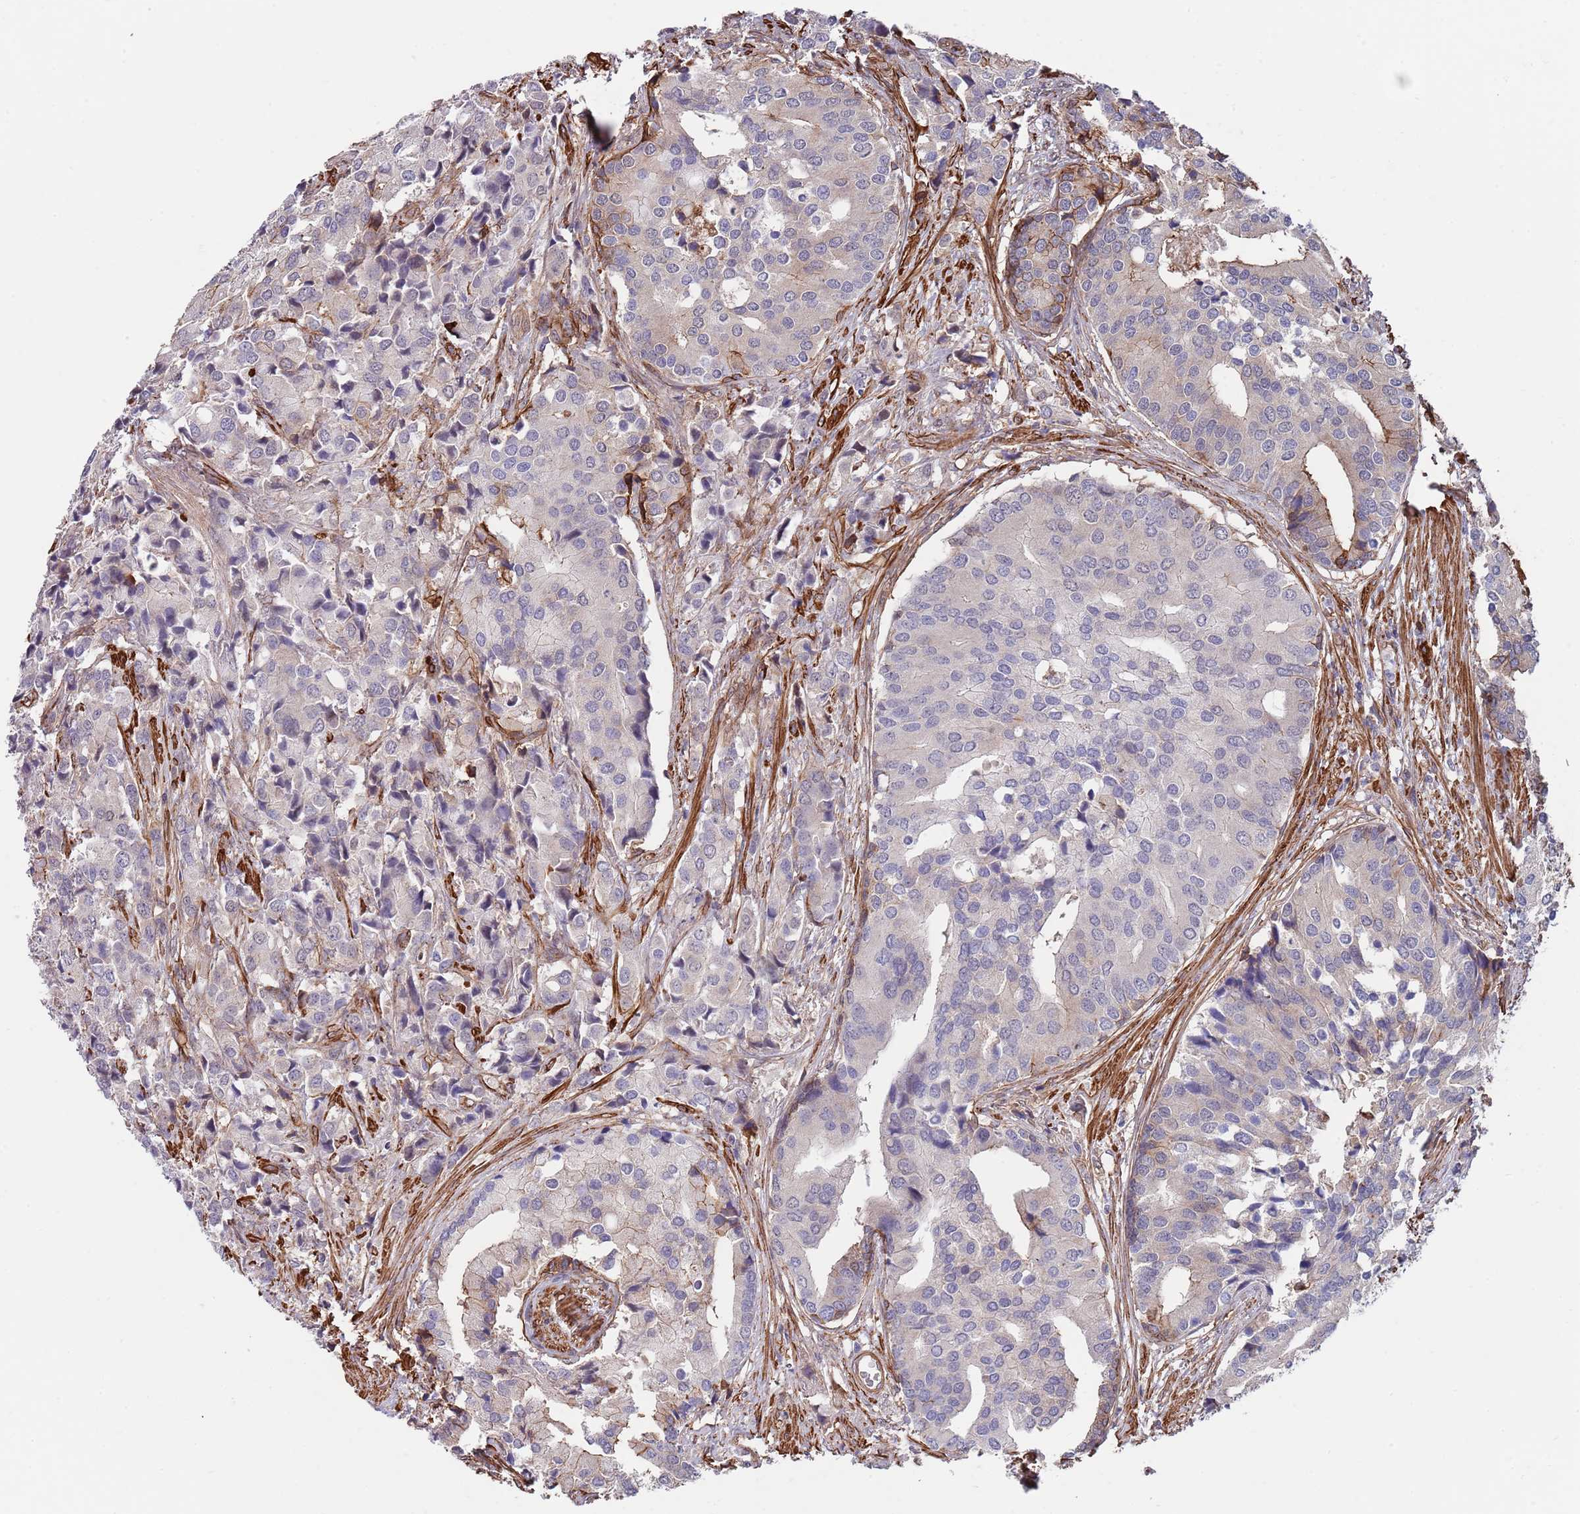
{"staining": {"intensity": "negative", "quantity": "none", "location": "none"}, "tissue": "prostate cancer", "cell_type": "Tumor cells", "image_type": "cancer", "snomed": [{"axis": "morphology", "description": "Adenocarcinoma, High grade"}, {"axis": "topography", "description": "Prostate"}], "caption": "This photomicrograph is of adenocarcinoma (high-grade) (prostate) stained with immunohistochemistry to label a protein in brown with the nuclei are counter-stained blue. There is no positivity in tumor cells.", "gene": "BPNT1", "patient": {"sex": "male", "age": 62}}